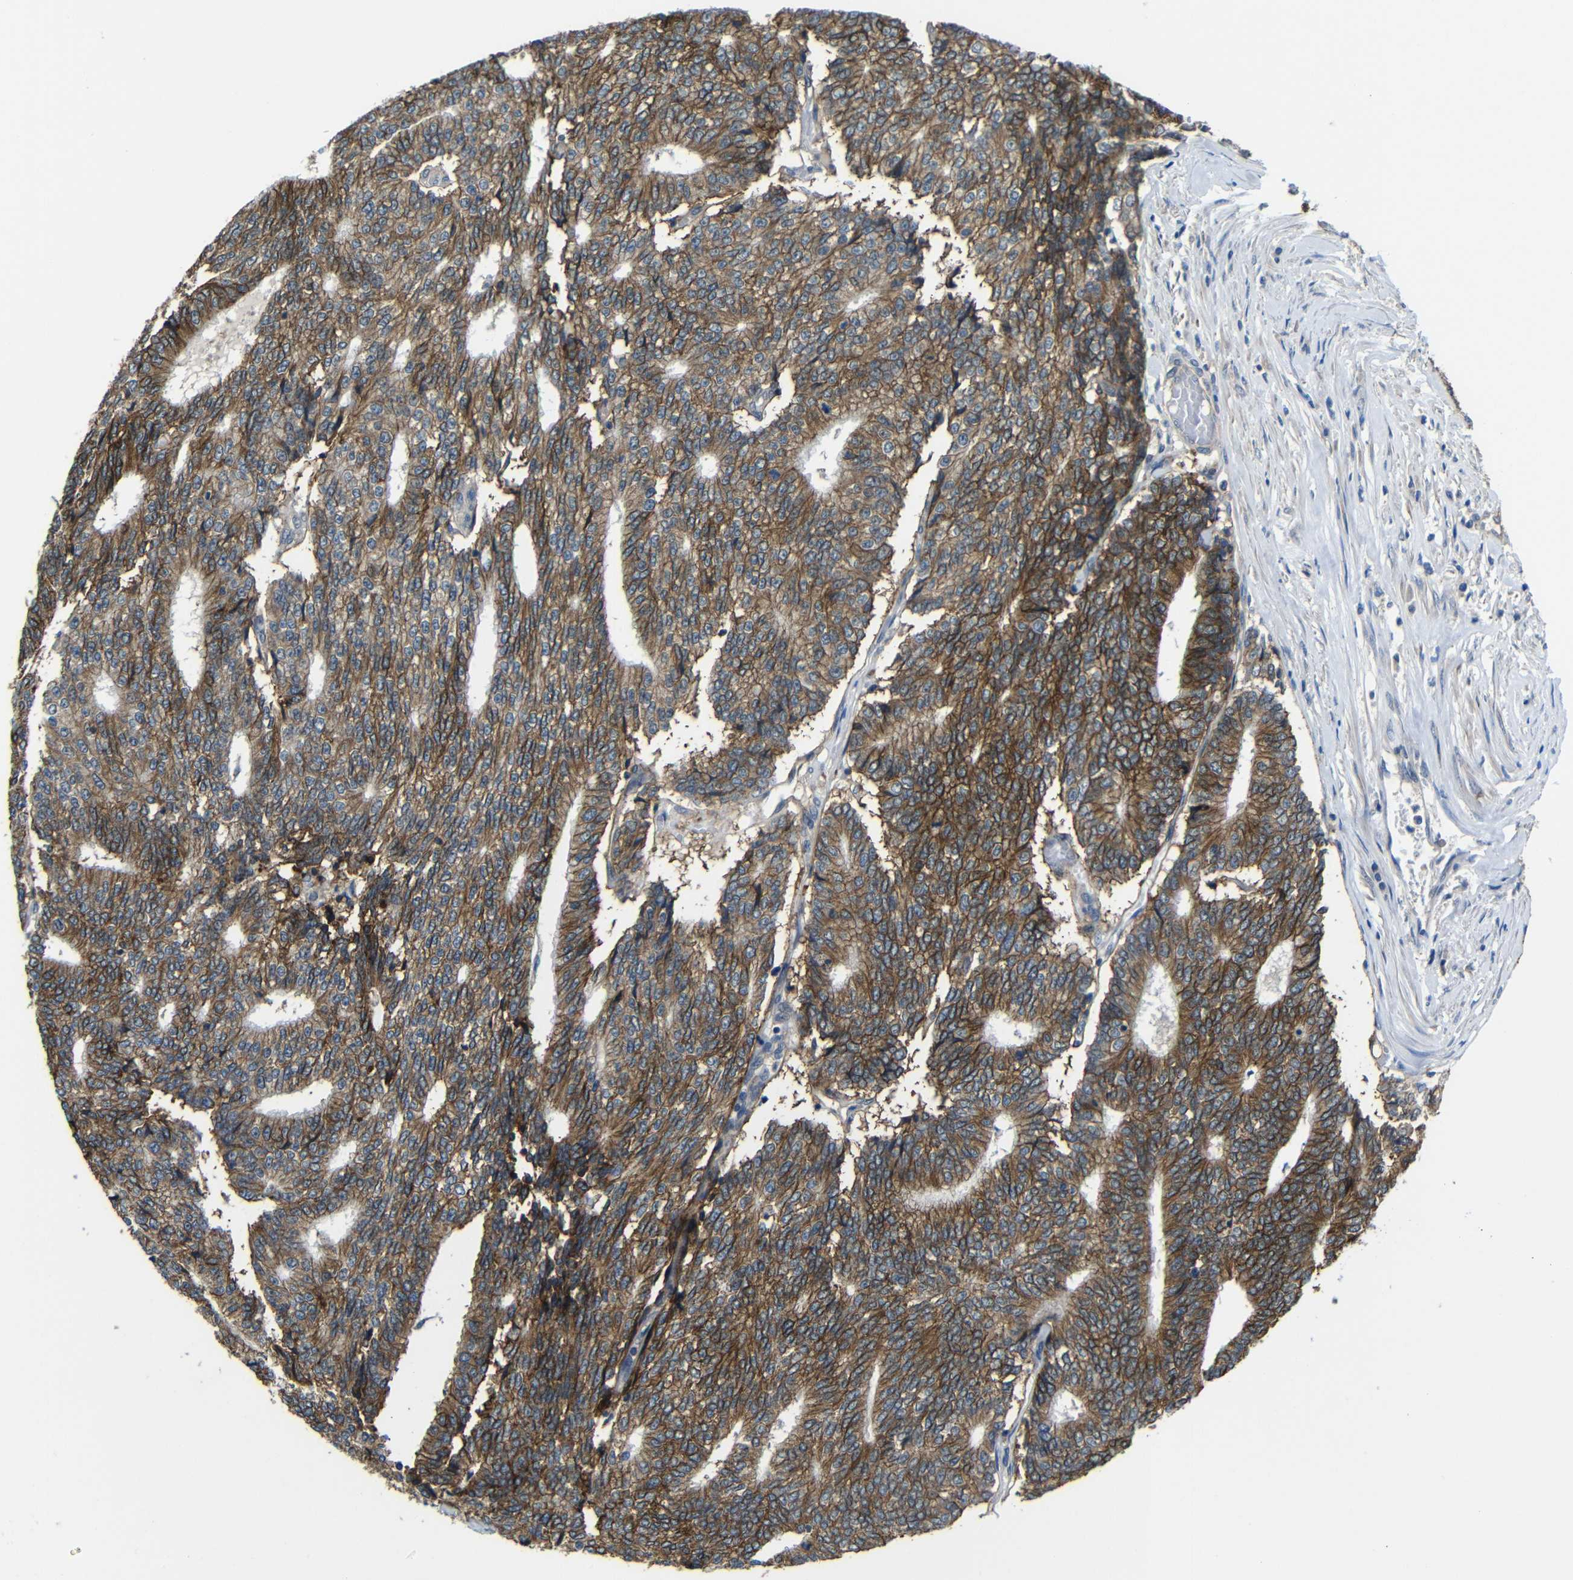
{"staining": {"intensity": "moderate", "quantity": ">75%", "location": "cytoplasmic/membranous"}, "tissue": "prostate cancer", "cell_type": "Tumor cells", "image_type": "cancer", "snomed": [{"axis": "morphology", "description": "Normal tissue, NOS"}, {"axis": "morphology", "description": "Adenocarcinoma, High grade"}, {"axis": "topography", "description": "Prostate"}, {"axis": "topography", "description": "Seminal veicle"}], "caption": "High-magnification brightfield microscopy of prostate cancer stained with DAB (brown) and counterstained with hematoxylin (blue). tumor cells exhibit moderate cytoplasmic/membranous staining is seen in approximately>75% of cells.", "gene": "ZNF90", "patient": {"sex": "male", "age": 55}}